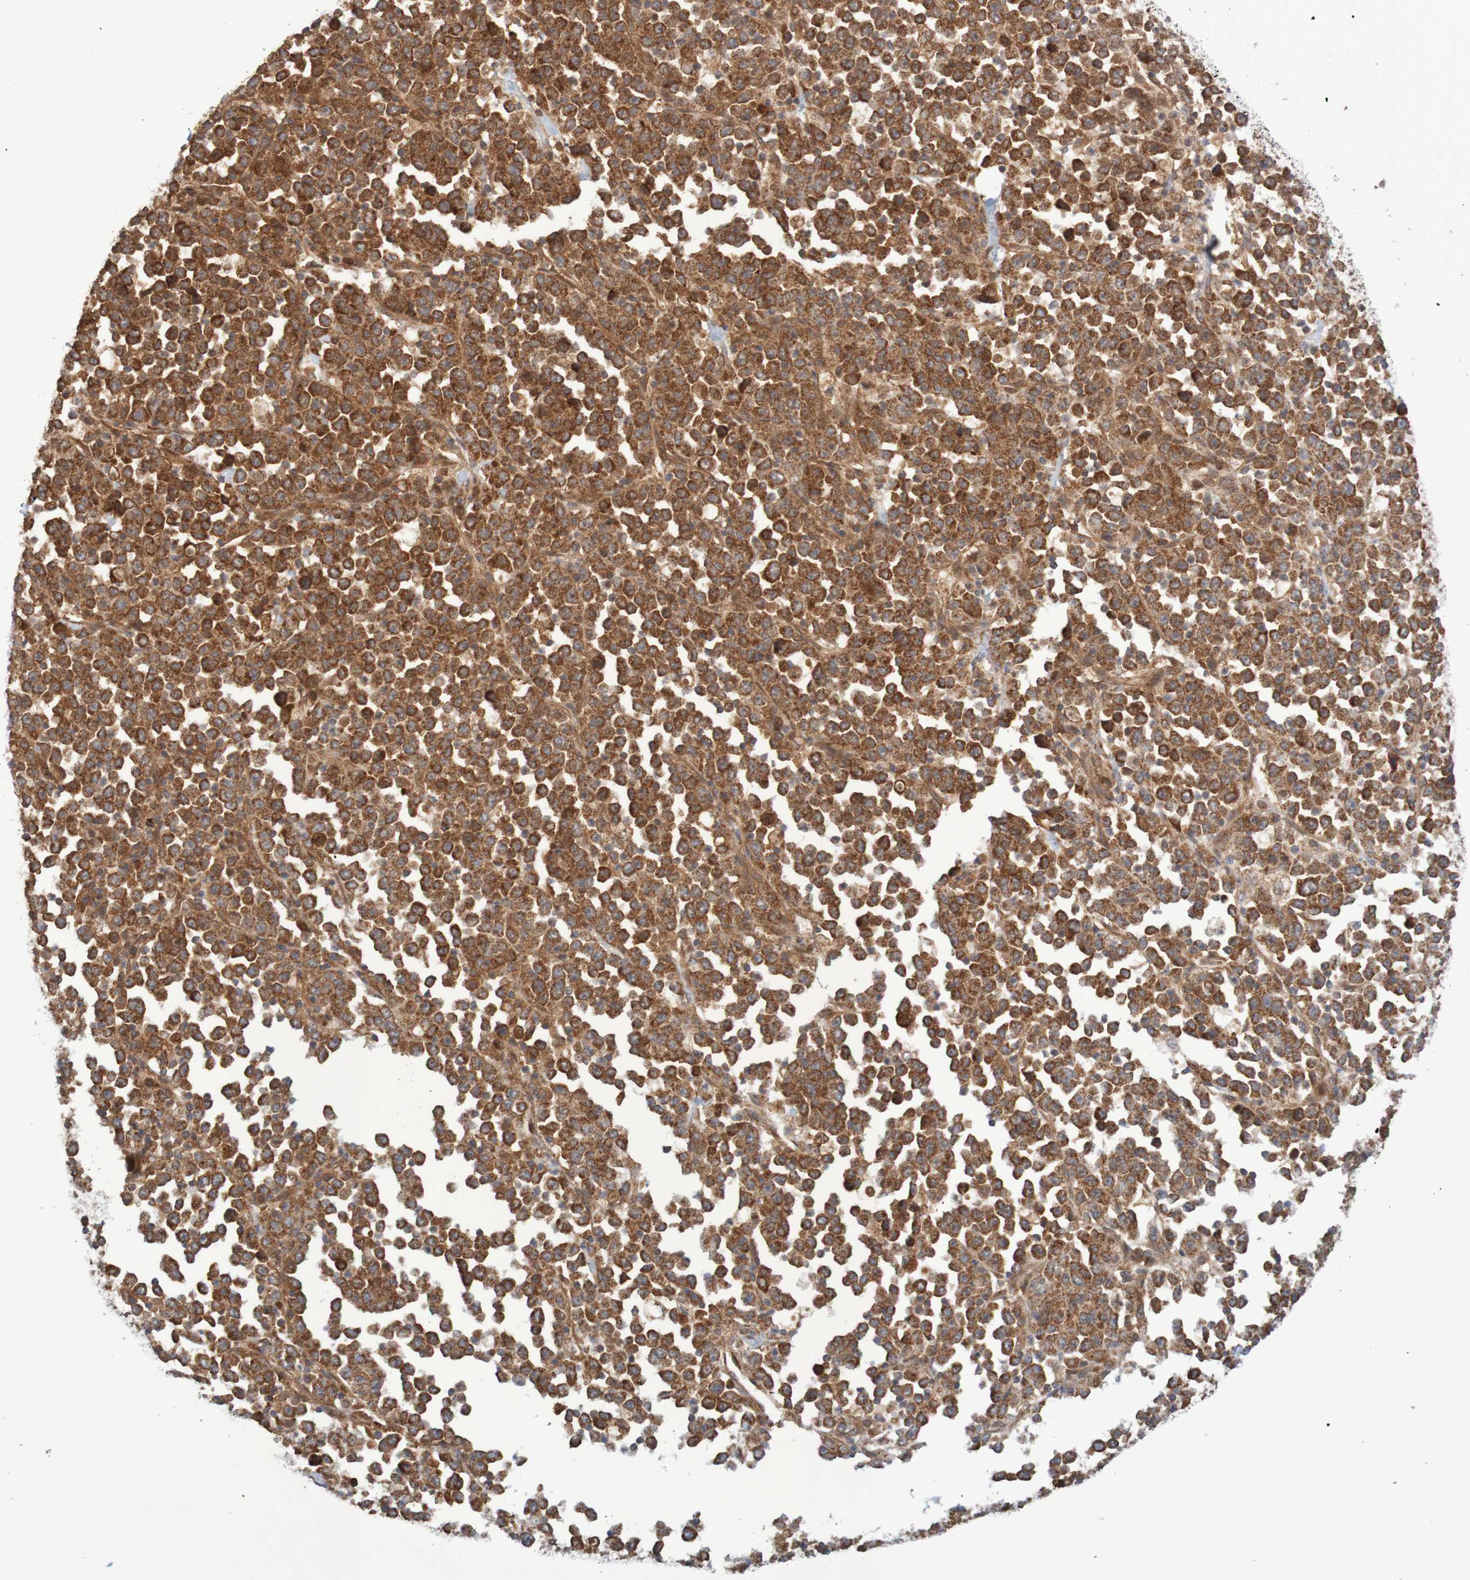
{"staining": {"intensity": "strong", "quantity": ">75%", "location": "cytoplasmic/membranous"}, "tissue": "stomach cancer", "cell_type": "Tumor cells", "image_type": "cancer", "snomed": [{"axis": "morphology", "description": "Normal tissue, NOS"}, {"axis": "morphology", "description": "Adenocarcinoma, NOS"}, {"axis": "topography", "description": "Stomach, upper"}, {"axis": "topography", "description": "Stomach"}], "caption": "Stomach adenocarcinoma stained for a protein (brown) demonstrates strong cytoplasmic/membranous positive positivity in about >75% of tumor cells.", "gene": "MRPL52", "patient": {"sex": "male", "age": 59}}